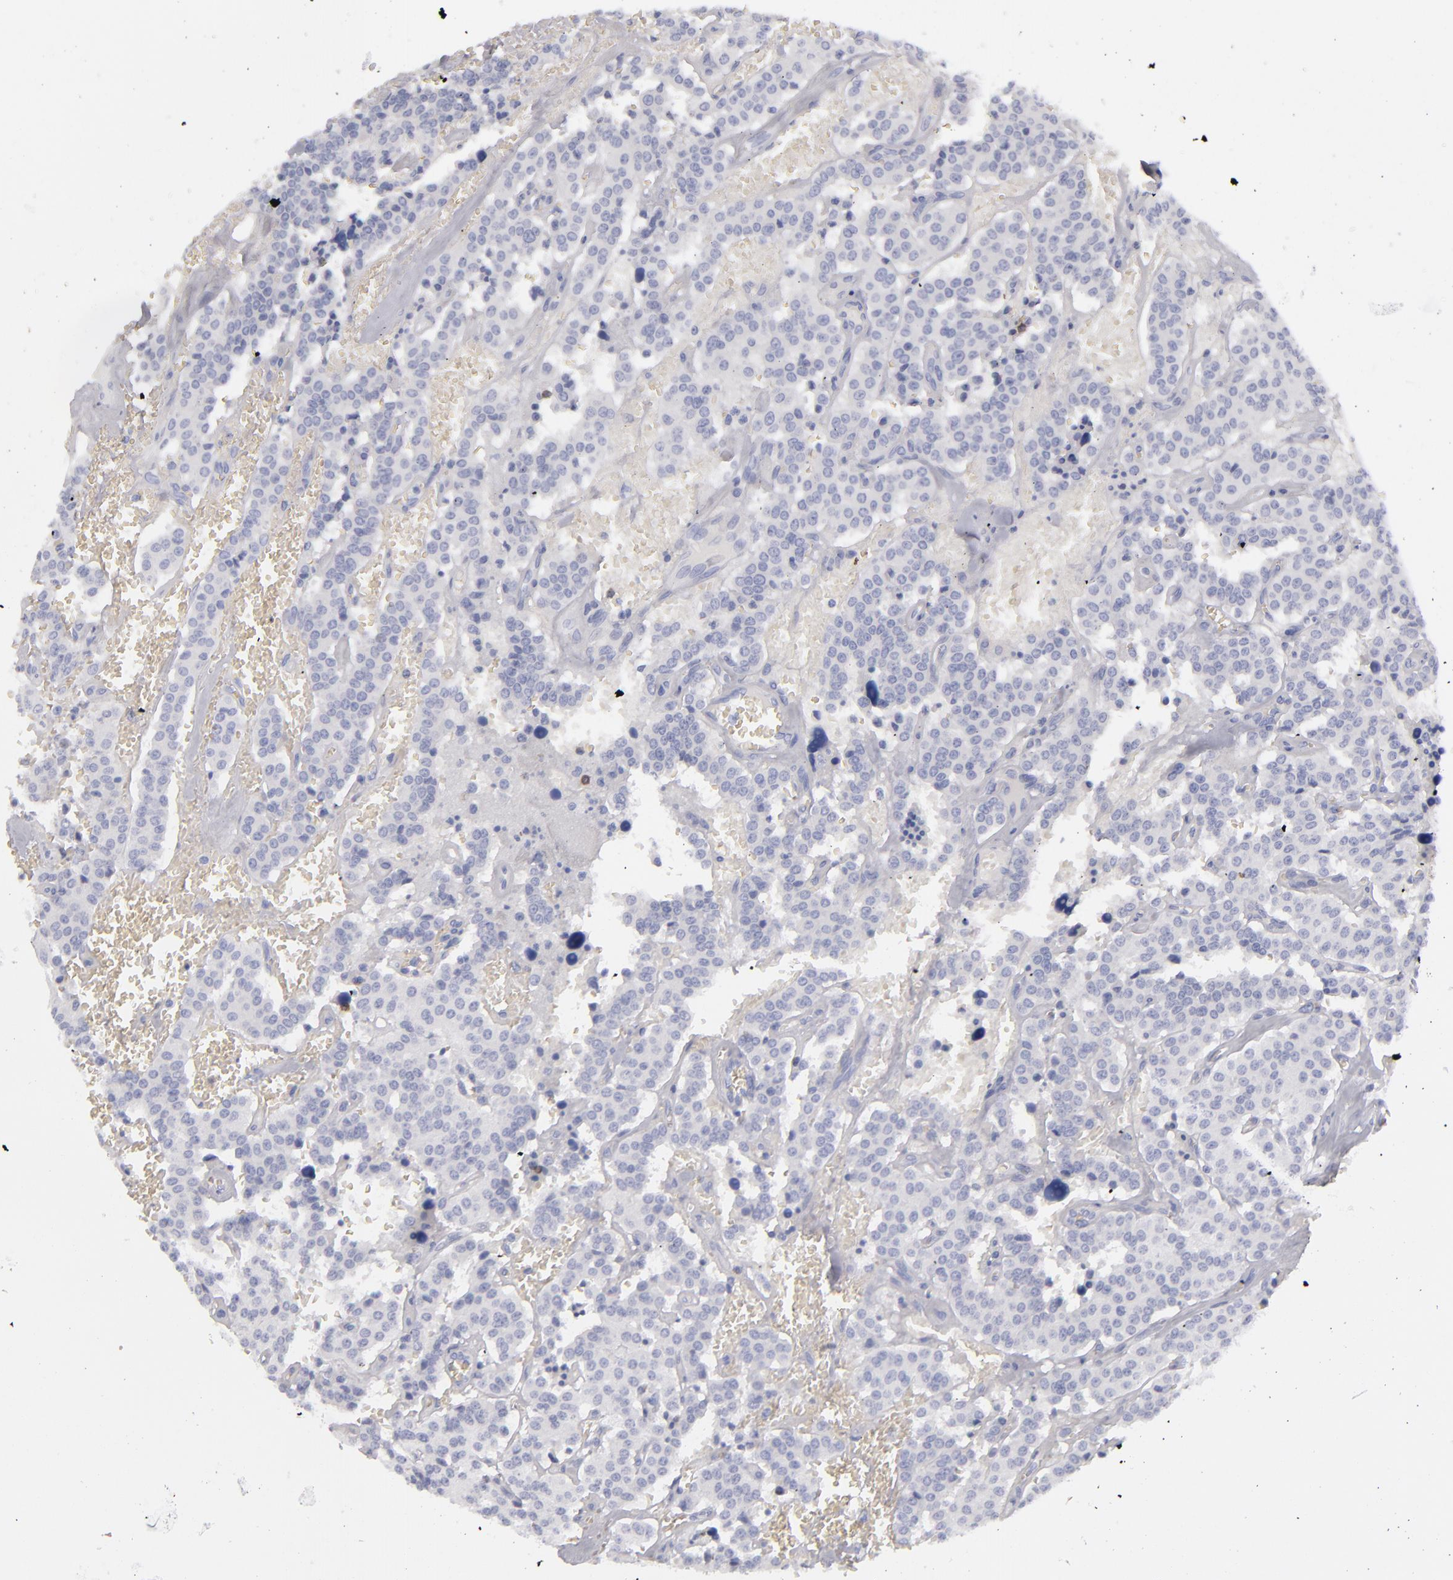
{"staining": {"intensity": "negative", "quantity": "none", "location": "none"}, "tissue": "carcinoid", "cell_type": "Tumor cells", "image_type": "cancer", "snomed": [{"axis": "morphology", "description": "Carcinoid, malignant, NOS"}, {"axis": "topography", "description": "Bronchus"}], "caption": "A high-resolution photomicrograph shows IHC staining of carcinoid, which displays no significant positivity in tumor cells. Brightfield microscopy of immunohistochemistry (IHC) stained with DAB (brown) and hematoxylin (blue), captured at high magnification.", "gene": "CD22", "patient": {"sex": "male", "age": 55}}